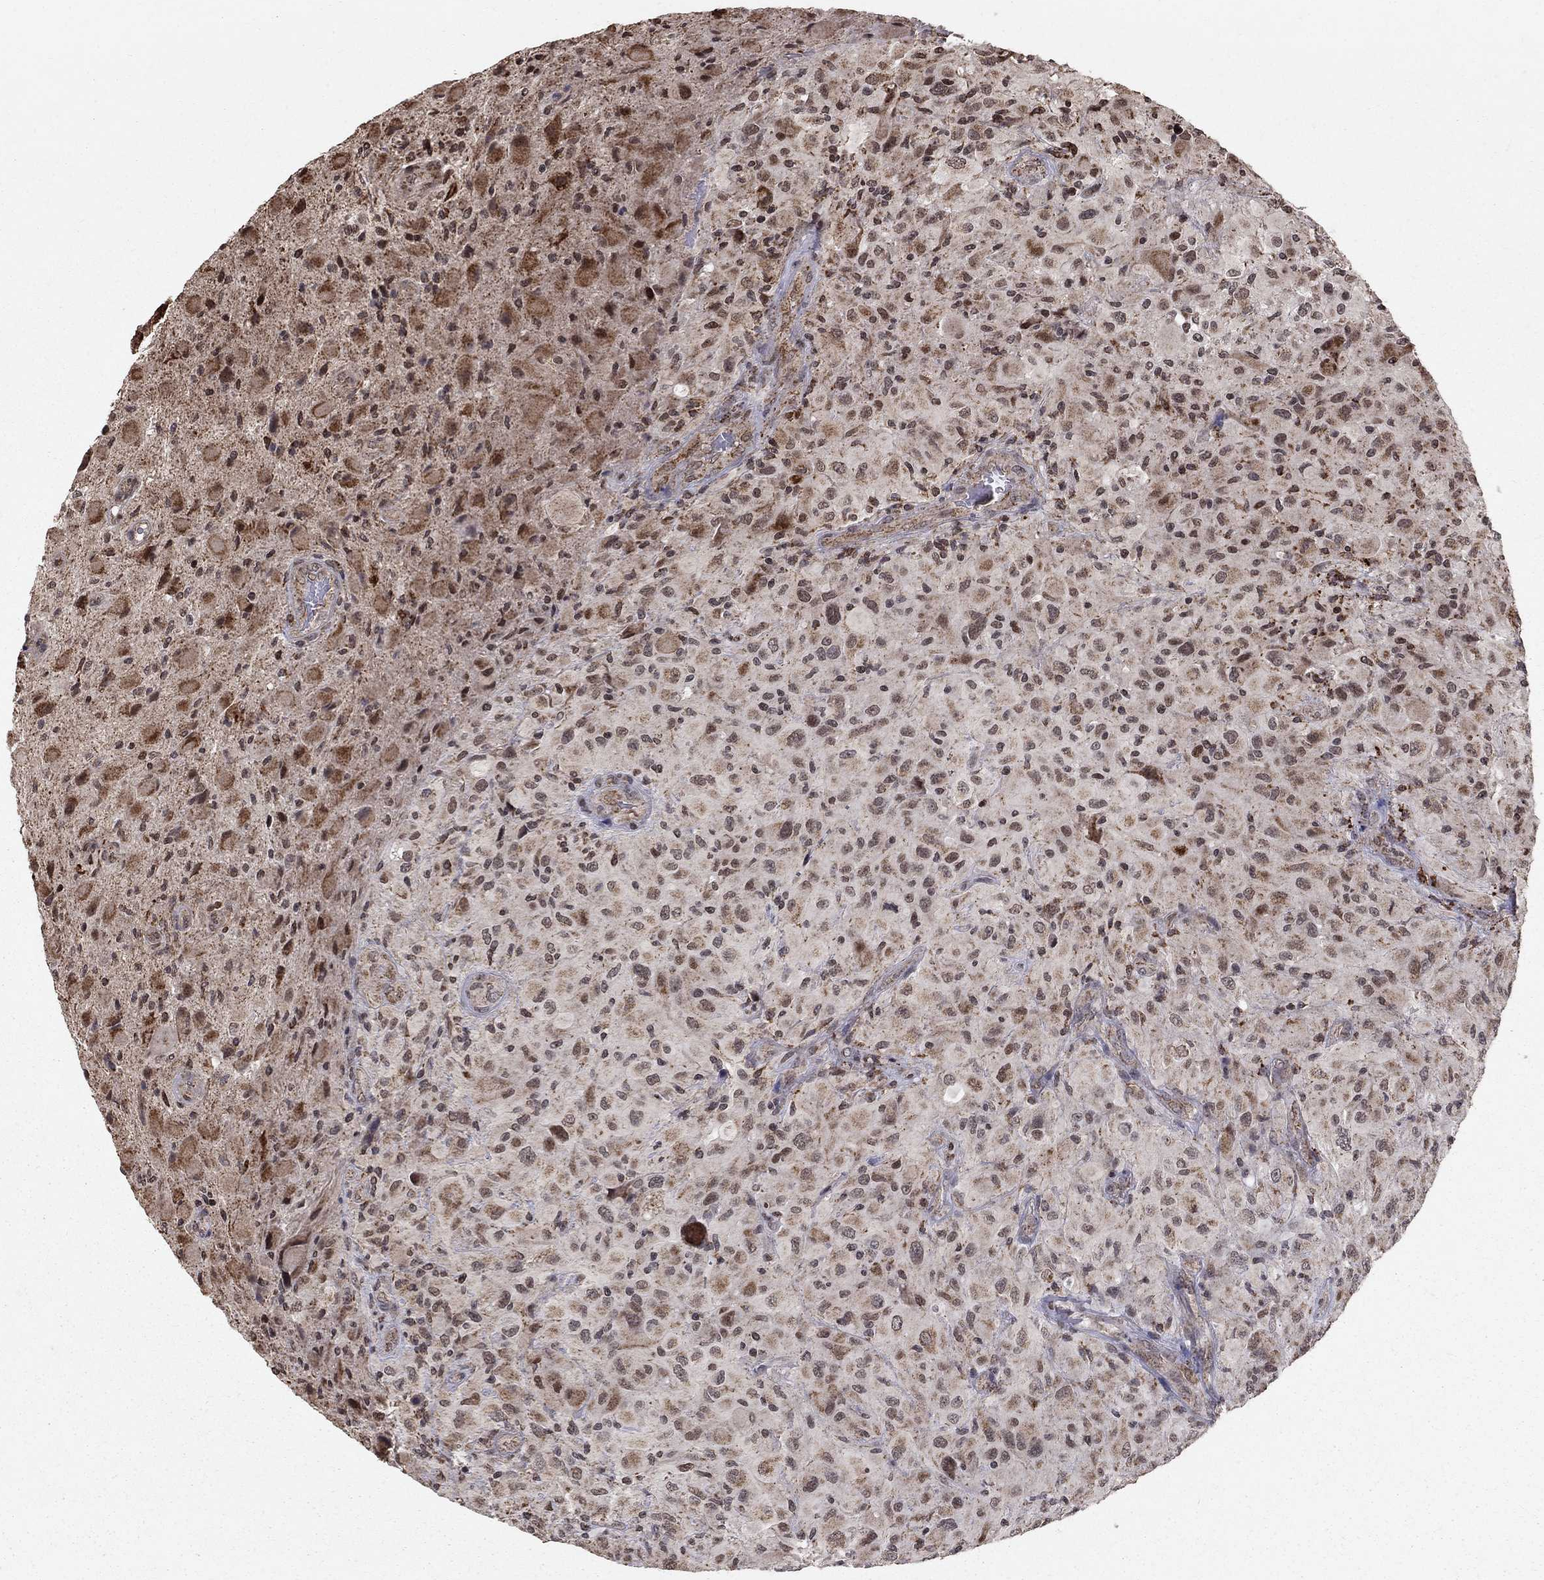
{"staining": {"intensity": "moderate", "quantity": "25%-75%", "location": "cytoplasmic/membranous"}, "tissue": "glioma", "cell_type": "Tumor cells", "image_type": "cancer", "snomed": [{"axis": "morphology", "description": "Glioma, malignant, High grade"}, {"axis": "topography", "description": "Cerebral cortex"}], "caption": "Malignant glioma (high-grade) stained for a protein (brown) displays moderate cytoplasmic/membranous positive positivity in about 25%-75% of tumor cells.", "gene": "ACOT13", "patient": {"sex": "male", "age": 35}}